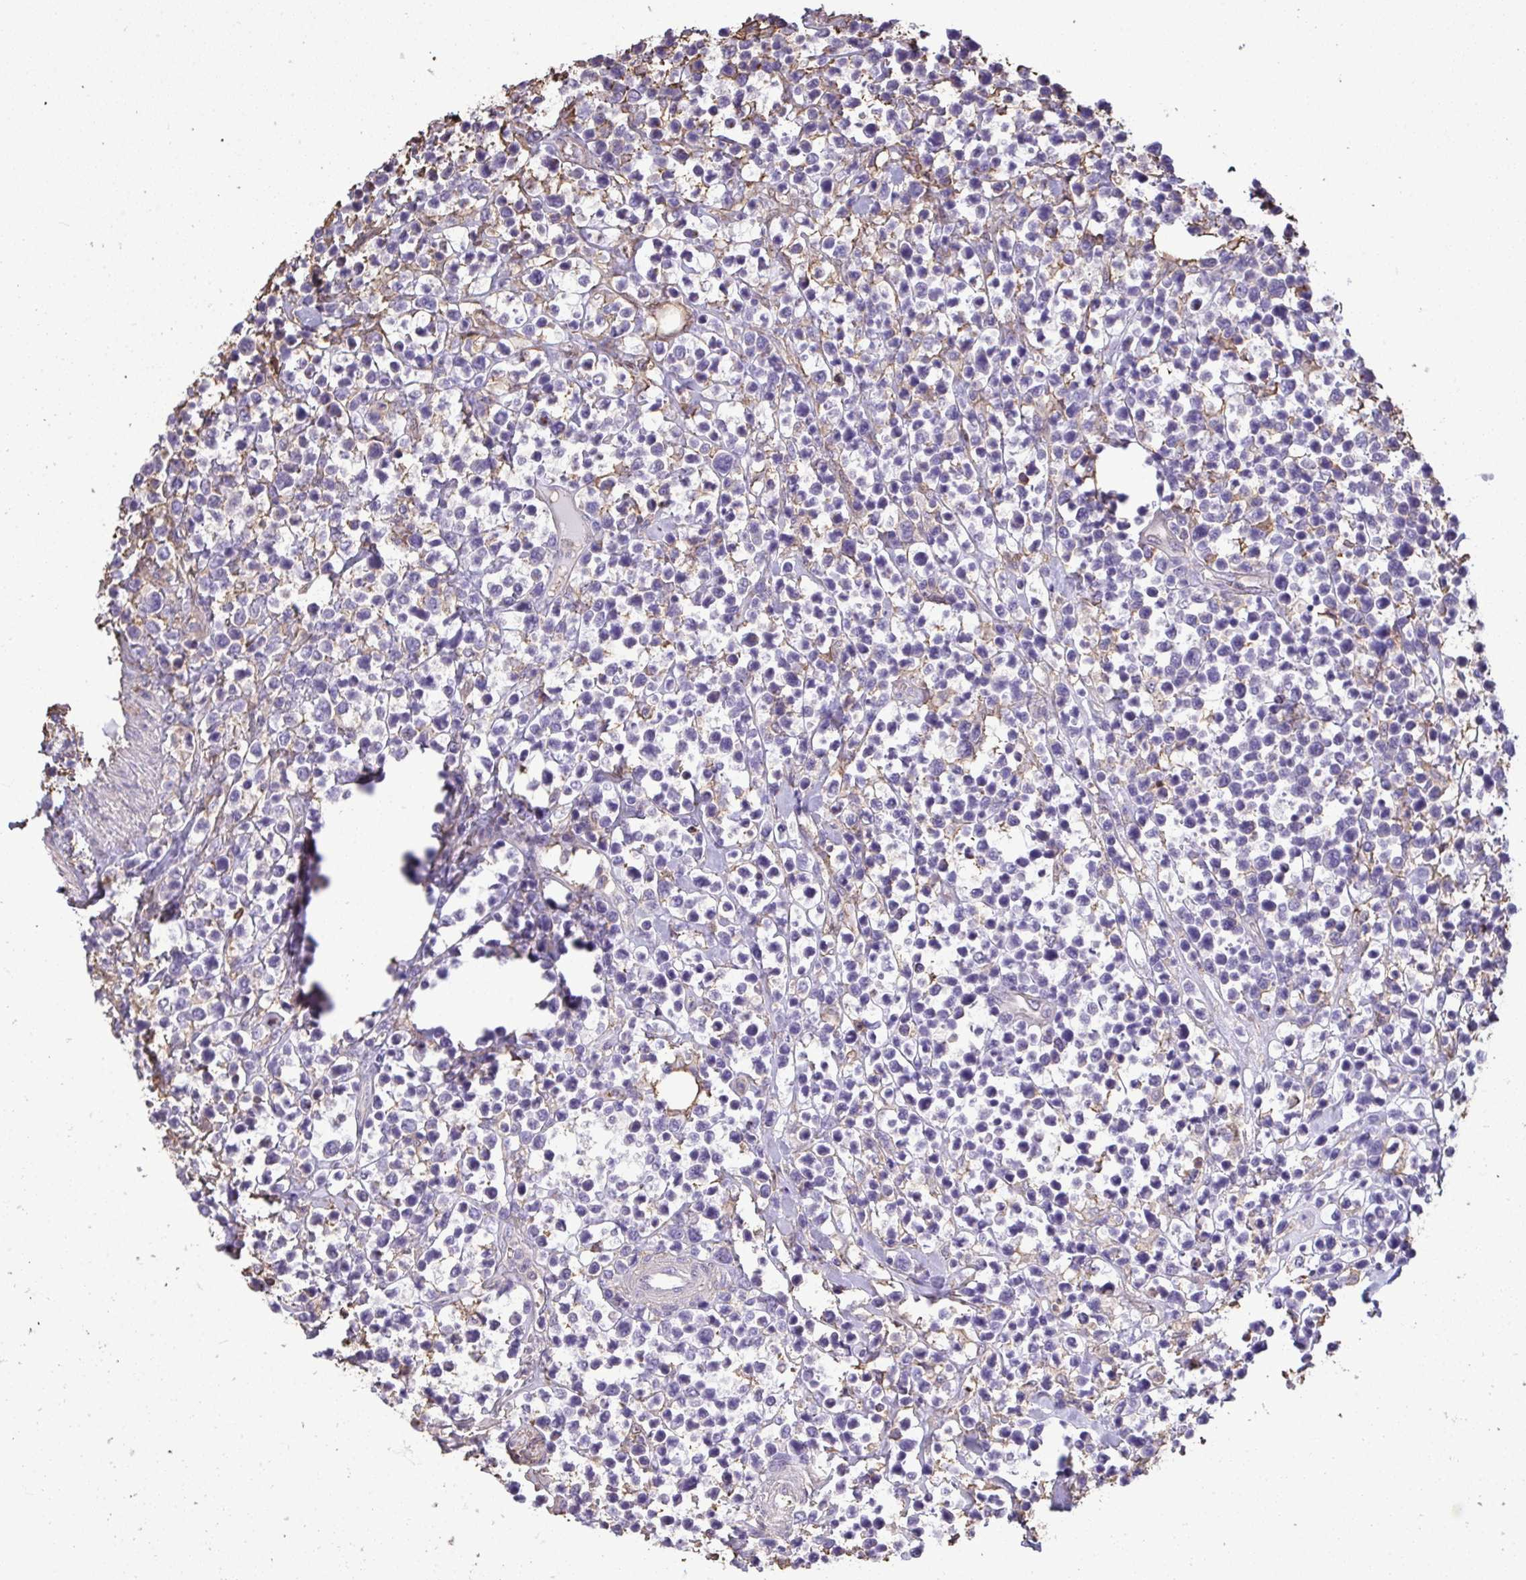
{"staining": {"intensity": "negative", "quantity": "none", "location": "none"}, "tissue": "lymphoma", "cell_type": "Tumor cells", "image_type": "cancer", "snomed": [{"axis": "morphology", "description": "Malignant lymphoma, non-Hodgkin's type, High grade"}, {"axis": "topography", "description": "Soft tissue"}], "caption": "This is an immunohistochemistry (IHC) histopathology image of human lymphoma. There is no positivity in tumor cells.", "gene": "ANXA5", "patient": {"sex": "female", "age": 56}}